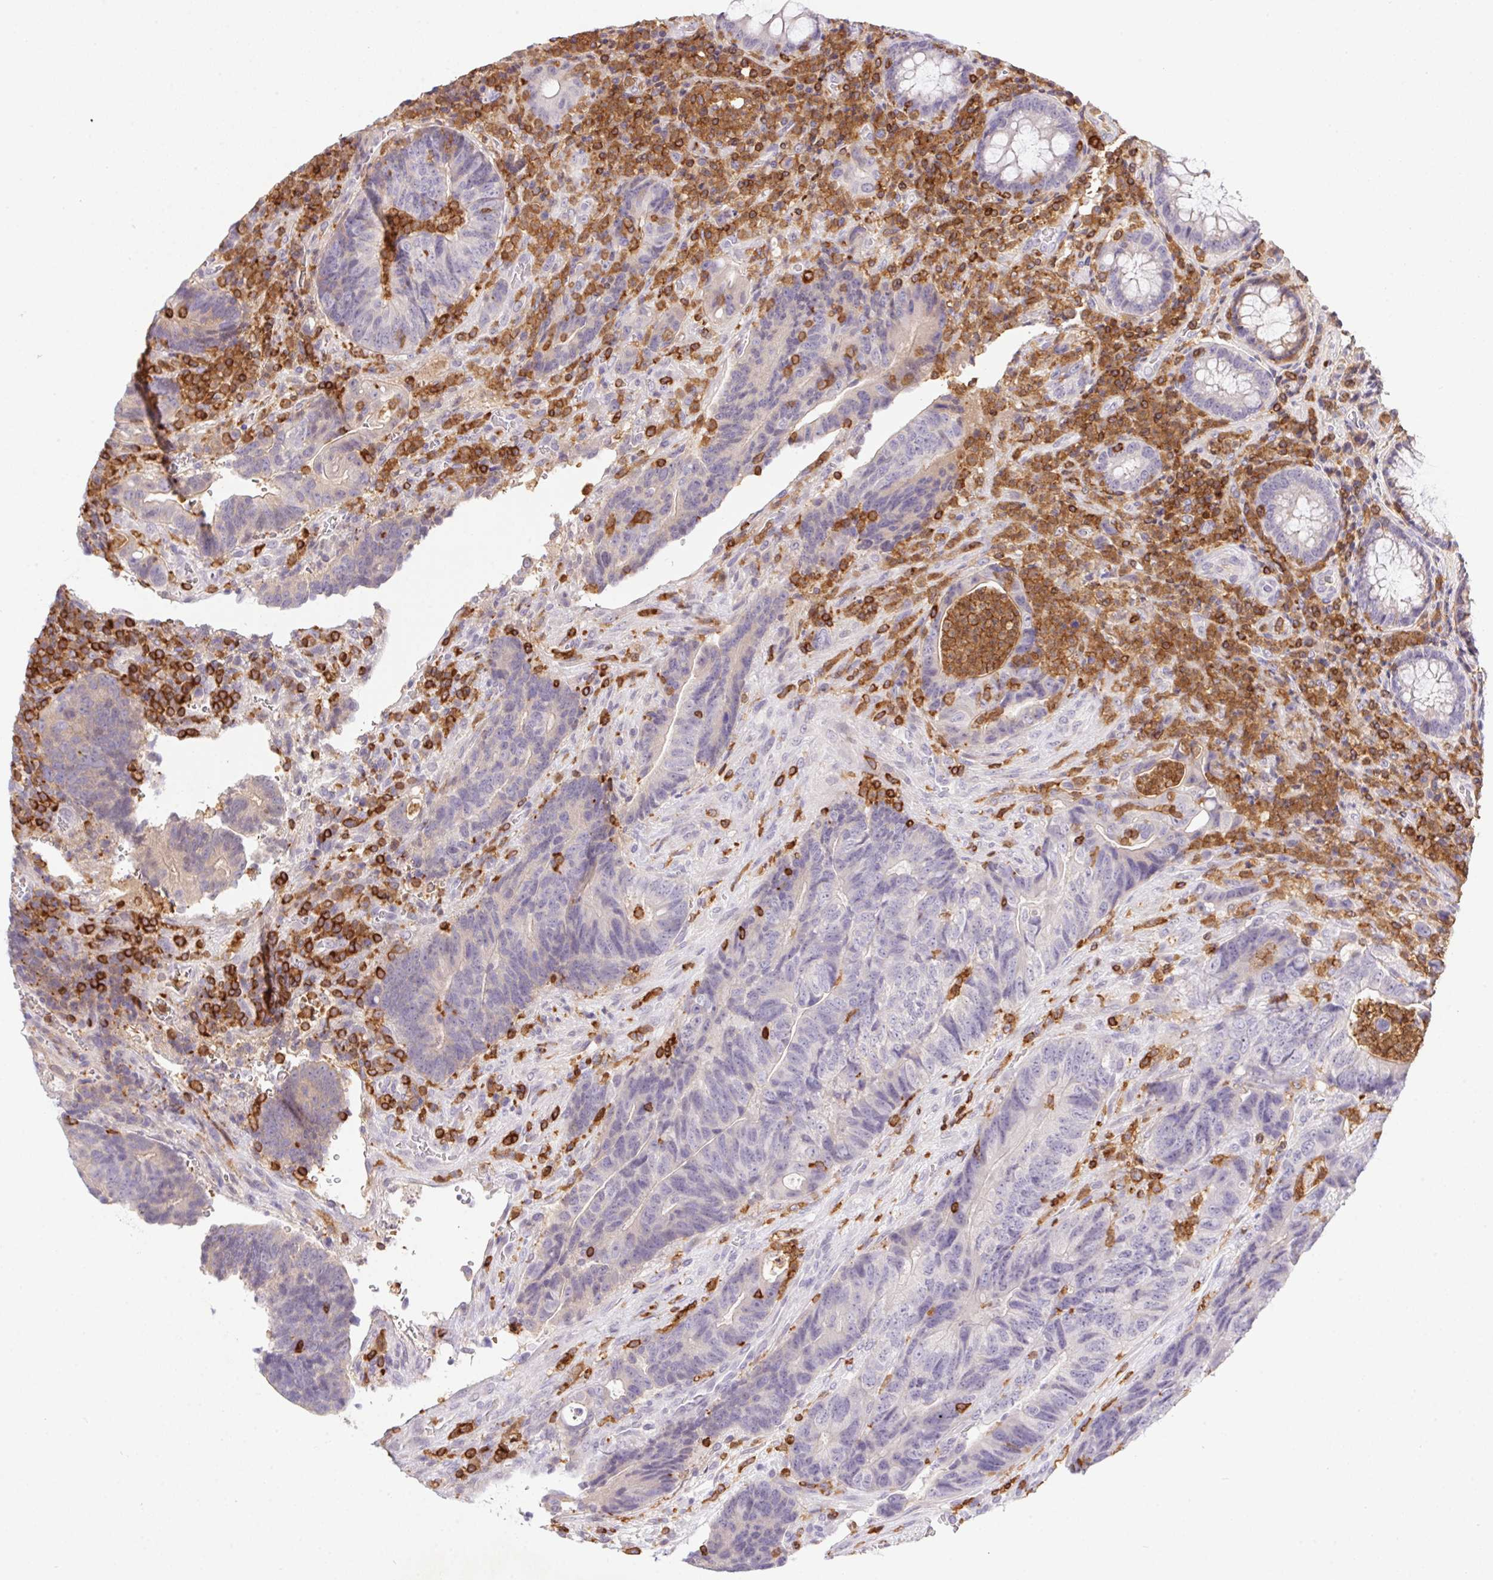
{"staining": {"intensity": "negative", "quantity": "none", "location": "none"}, "tissue": "colorectal cancer", "cell_type": "Tumor cells", "image_type": "cancer", "snomed": [{"axis": "morphology", "description": "Normal tissue, NOS"}, {"axis": "morphology", "description": "Adenocarcinoma, NOS"}, {"axis": "topography", "description": "Colon"}], "caption": "The histopathology image demonstrates no staining of tumor cells in colorectal cancer.", "gene": "APBB1IP", "patient": {"sex": "female", "age": 48}}